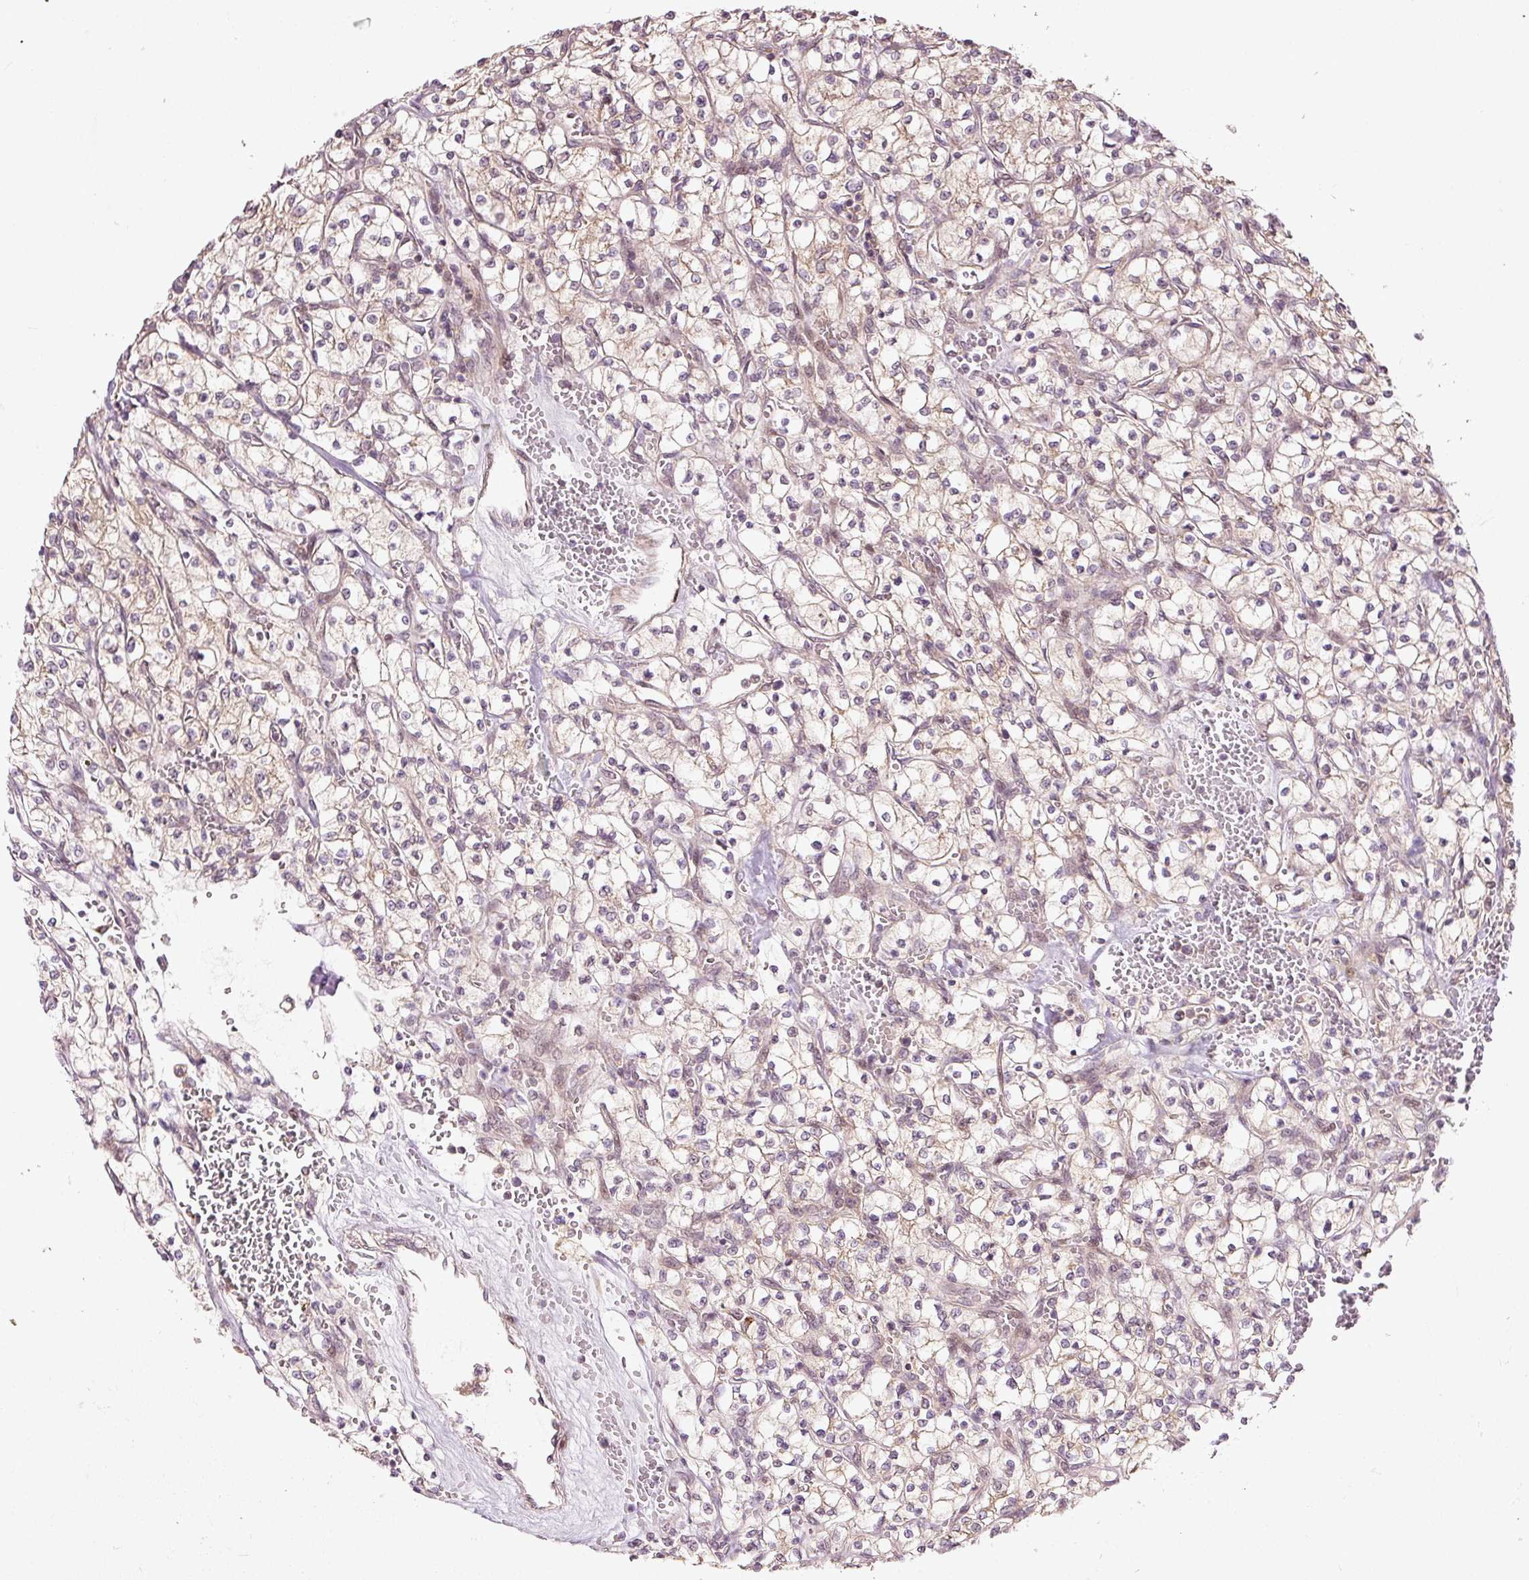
{"staining": {"intensity": "negative", "quantity": "none", "location": "none"}, "tissue": "renal cancer", "cell_type": "Tumor cells", "image_type": "cancer", "snomed": [{"axis": "morphology", "description": "Adenocarcinoma, NOS"}, {"axis": "topography", "description": "Kidney"}], "caption": "Immunohistochemistry (IHC) photomicrograph of neoplastic tissue: renal cancer stained with DAB (3,3'-diaminobenzidine) reveals no significant protein staining in tumor cells. (DAB (3,3'-diaminobenzidine) immunohistochemistry (IHC) with hematoxylin counter stain).", "gene": "PCDHB1", "patient": {"sex": "female", "age": 64}}